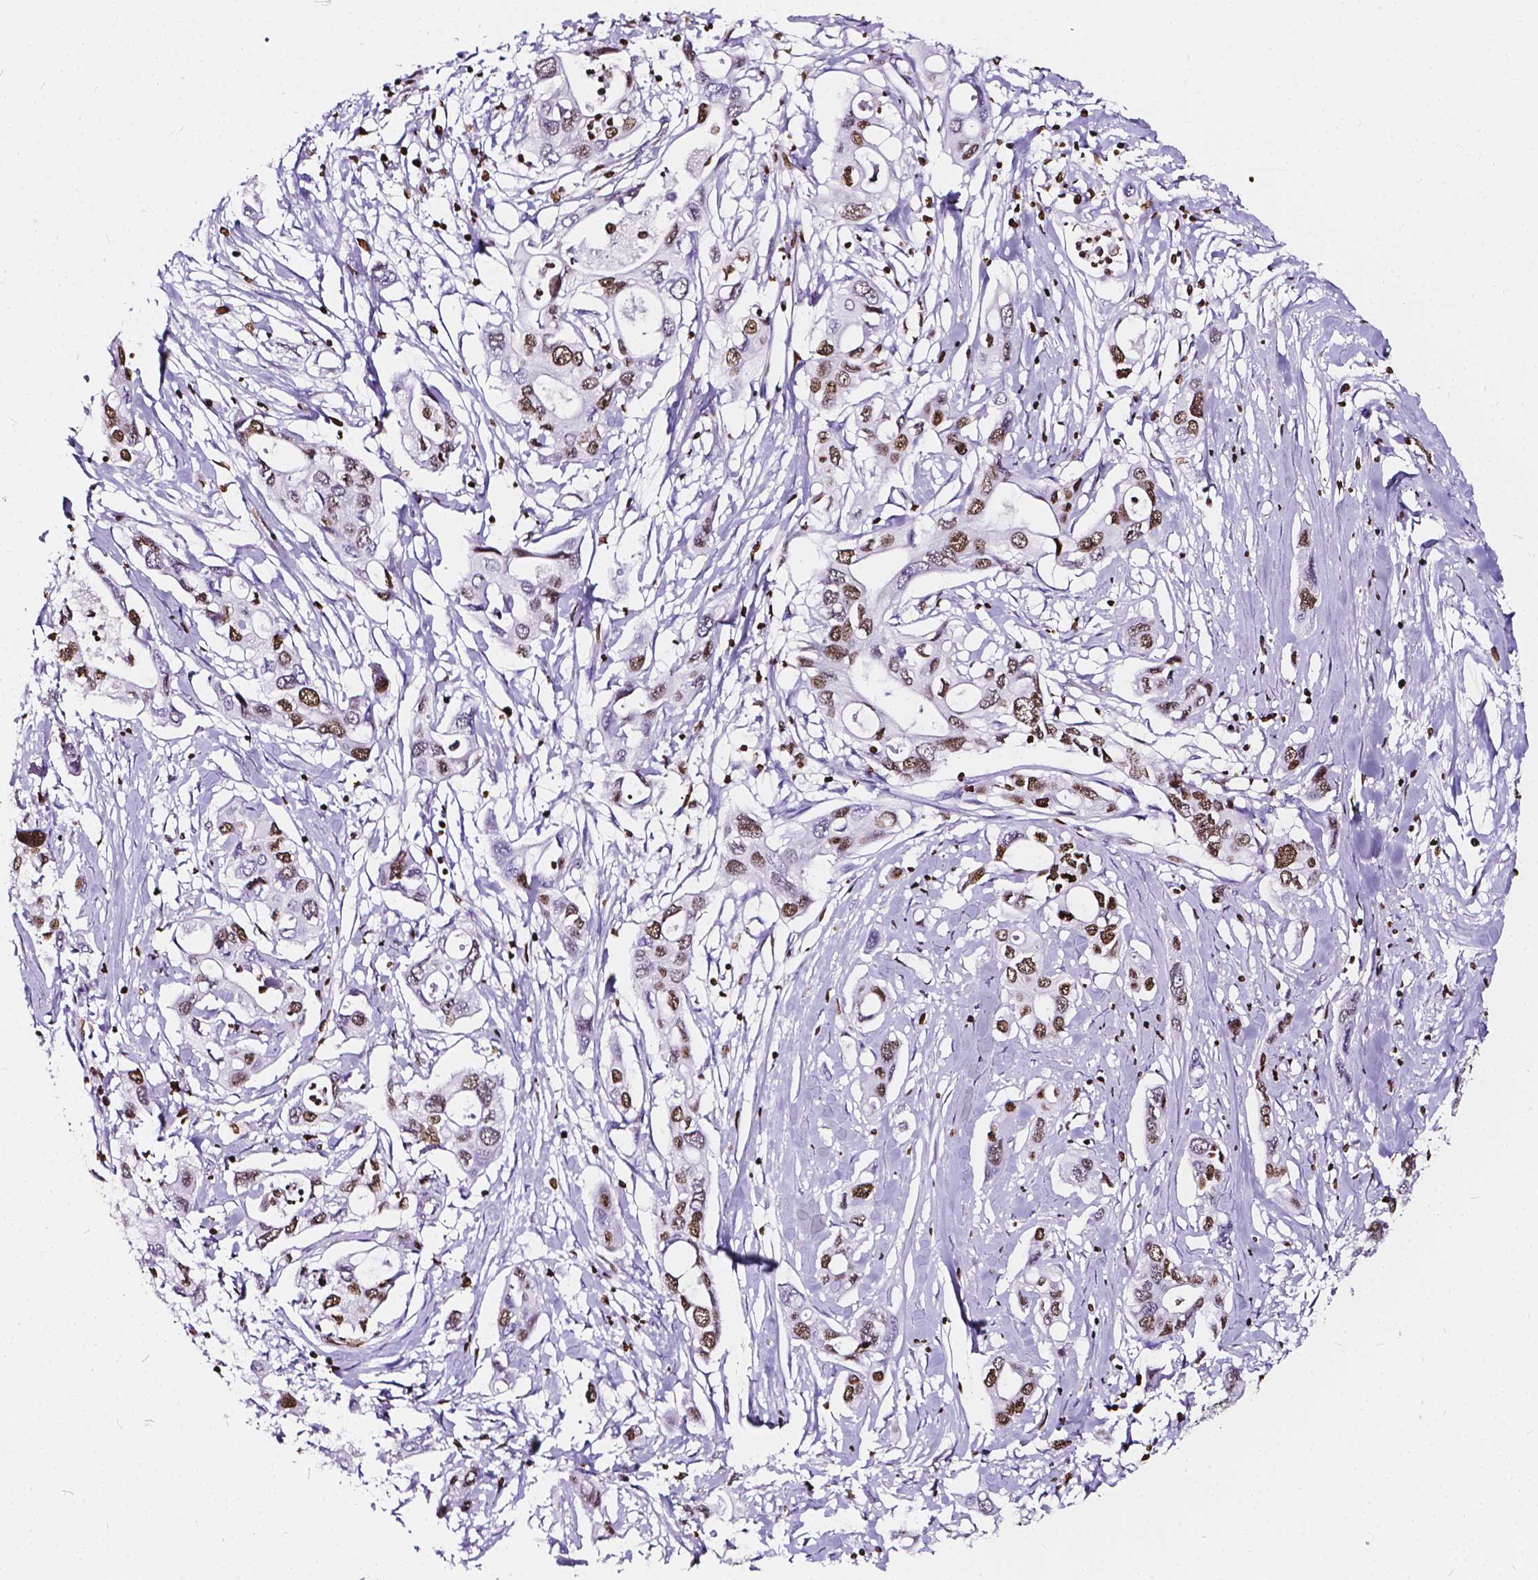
{"staining": {"intensity": "strong", "quantity": "25%-75%", "location": "nuclear"}, "tissue": "pancreatic cancer", "cell_type": "Tumor cells", "image_type": "cancer", "snomed": [{"axis": "morphology", "description": "Adenocarcinoma, NOS"}, {"axis": "topography", "description": "Pancreas"}], "caption": "A histopathology image of human pancreatic cancer stained for a protein displays strong nuclear brown staining in tumor cells.", "gene": "CBY3", "patient": {"sex": "male", "age": 60}}